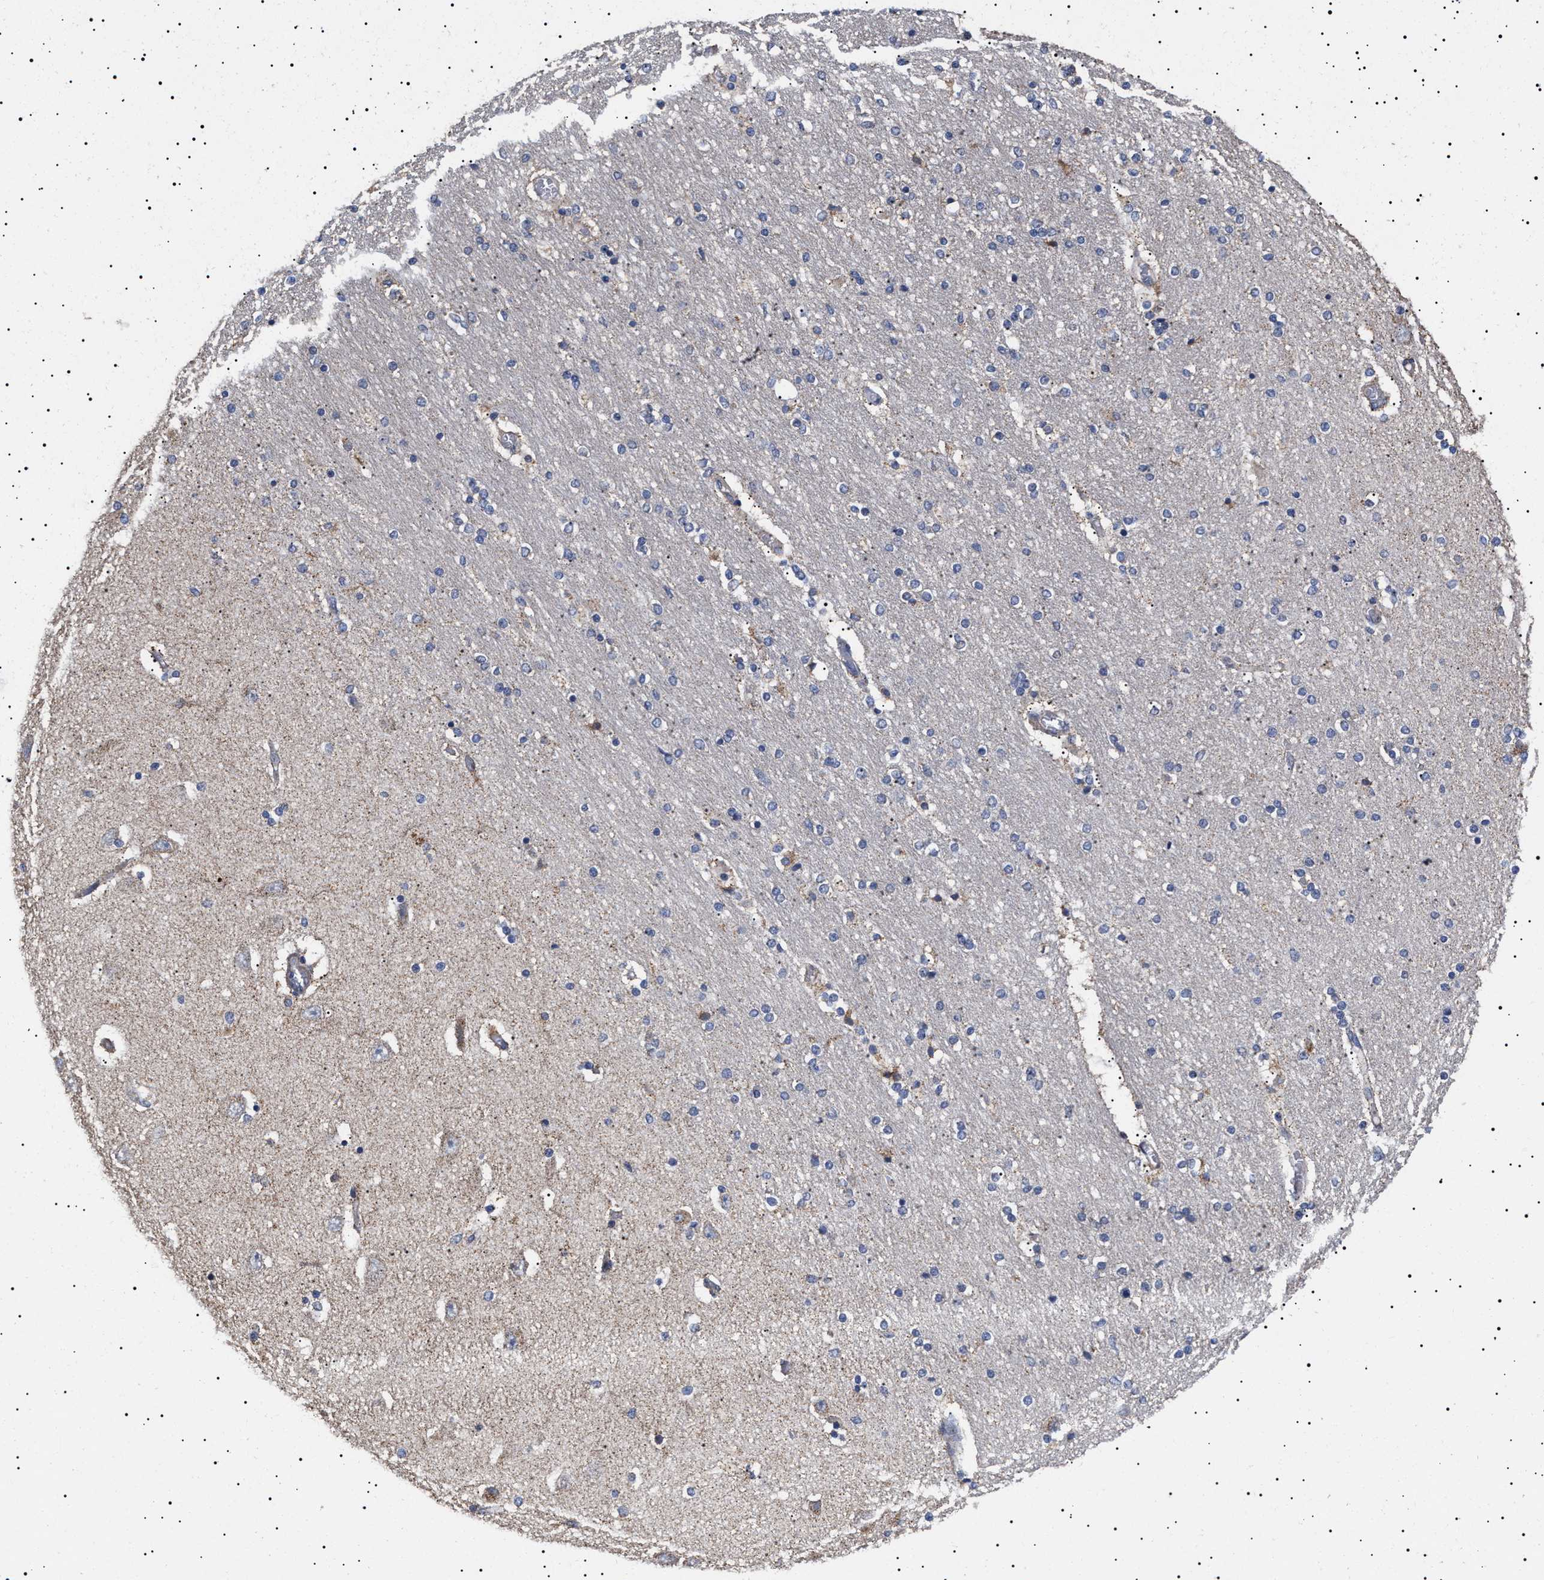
{"staining": {"intensity": "moderate", "quantity": "<25%", "location": "cytoplasmic/membranous"}, "tissue": "hippocampus", "cell_type": "Glial cells", "image_type": "normal", "snomed": [{"axis": "morphology", "description": "Normal tissue, NOS"}, {"axis": "topography", "description": "Hippocampus"}], "caption": "The histopathology image shows a brown stain indicating the presence of a protein in the cytoplasmic/membranous of glial cells in hippocampus. The protein of interest is shown in brown color, while the nuclei are stained blue.", "gene": "RAB34", "patient": {"sex": "female", "age": 54}}